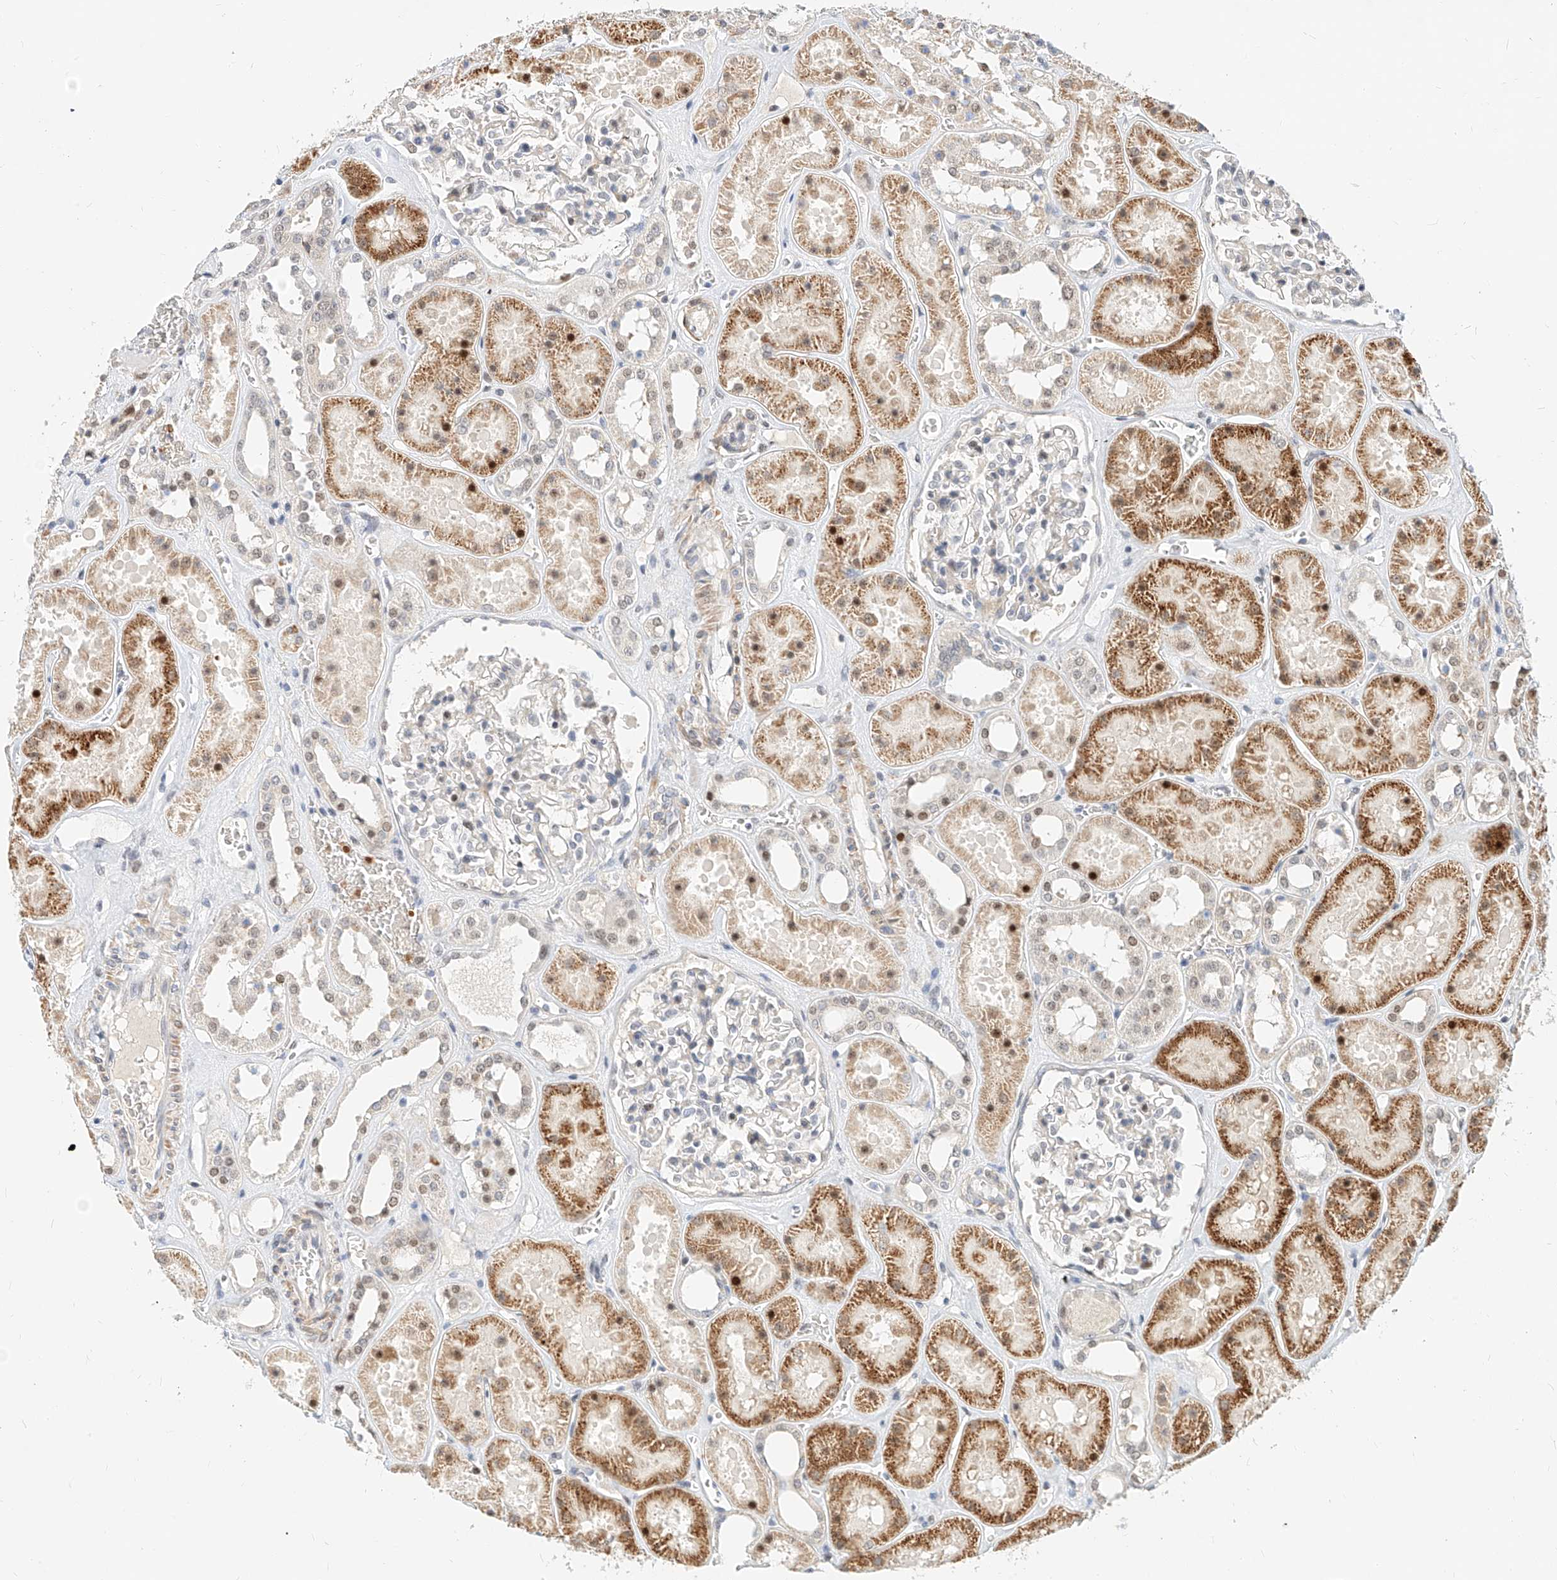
{"staining": {"intensity": "negative", "quantity": "none", "location": "none"}, "tissue": "kidney", "cell_type": "Cells in glomeruli", "image_type": "normal", "snomed": [{"axis": "morphology", "description": "Normal tissue, NOS"}, {"axis": "topography", "description": "Kidney"}], "caption": "A micrograph of kidney stained for a protein exhibits no brown staining in cells in glomeruli.", "gene": "CBX8", "patient": {"sex": "female", "age": 41}}